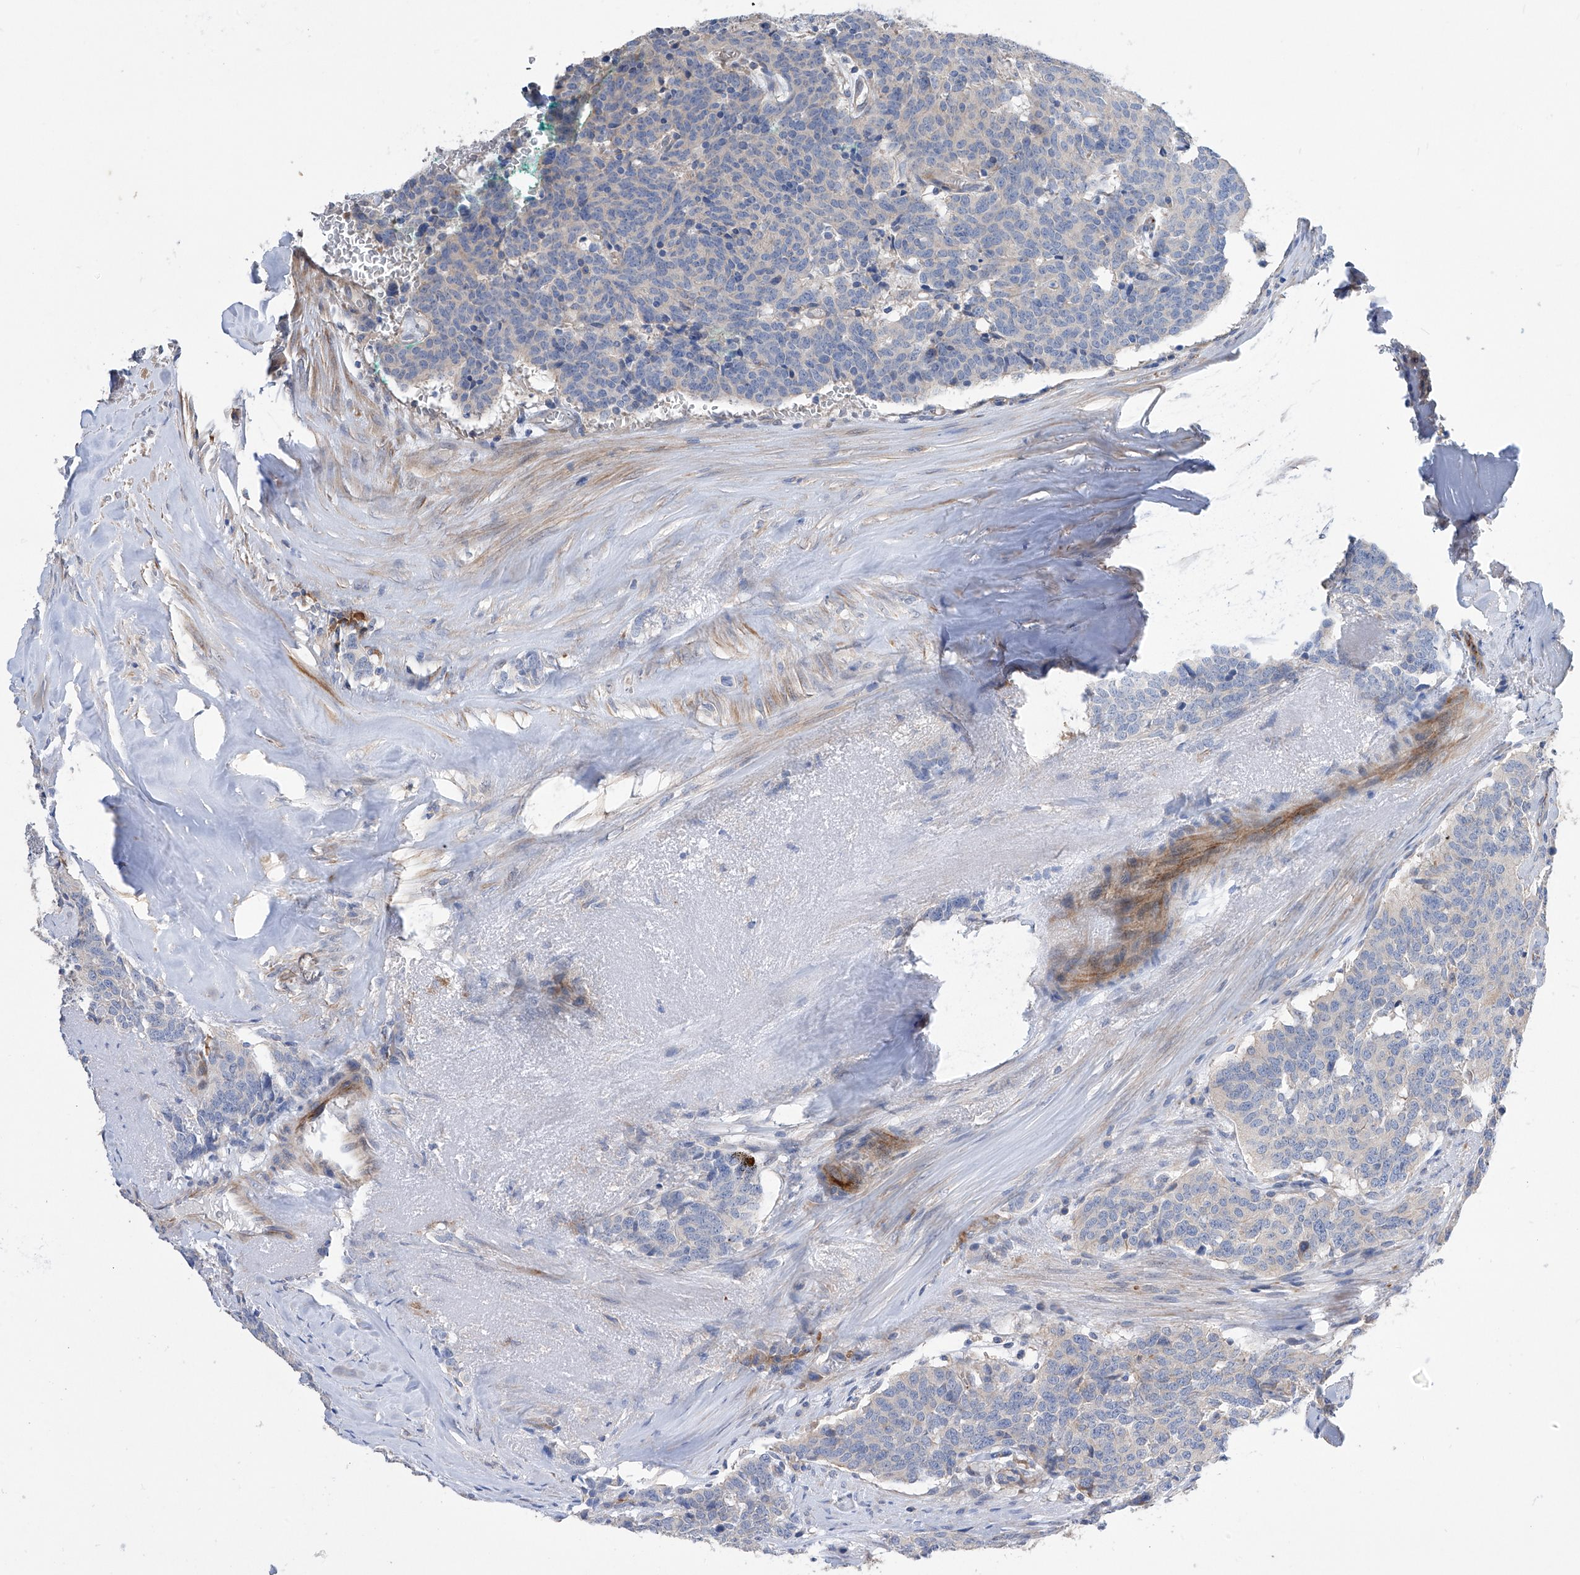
{"staining": {"intensity": "negative", "quantity": "none", "location": "none"}, "tissue": "carcinoid", "cell_type": "Tumor cells", "image_type": "cancer", "snomed": [{"axis": "morphology", "description": "Carcinoid, malignant, NOS"}, {"axis": "topography", "description": "Lung"}], "caption": "DAB (3,3'-diaminobenzidine) immunohistochemical staining of carcinoid demonstrates no significant positivity in tumor cells. (Brightfield microscopy of DAB (3,3'-diaminobenzidine) immunohistochemistry (IHC) at high magnification).", "gene": "NFATC4", "patient": {"sex": "female", "age": 46}}